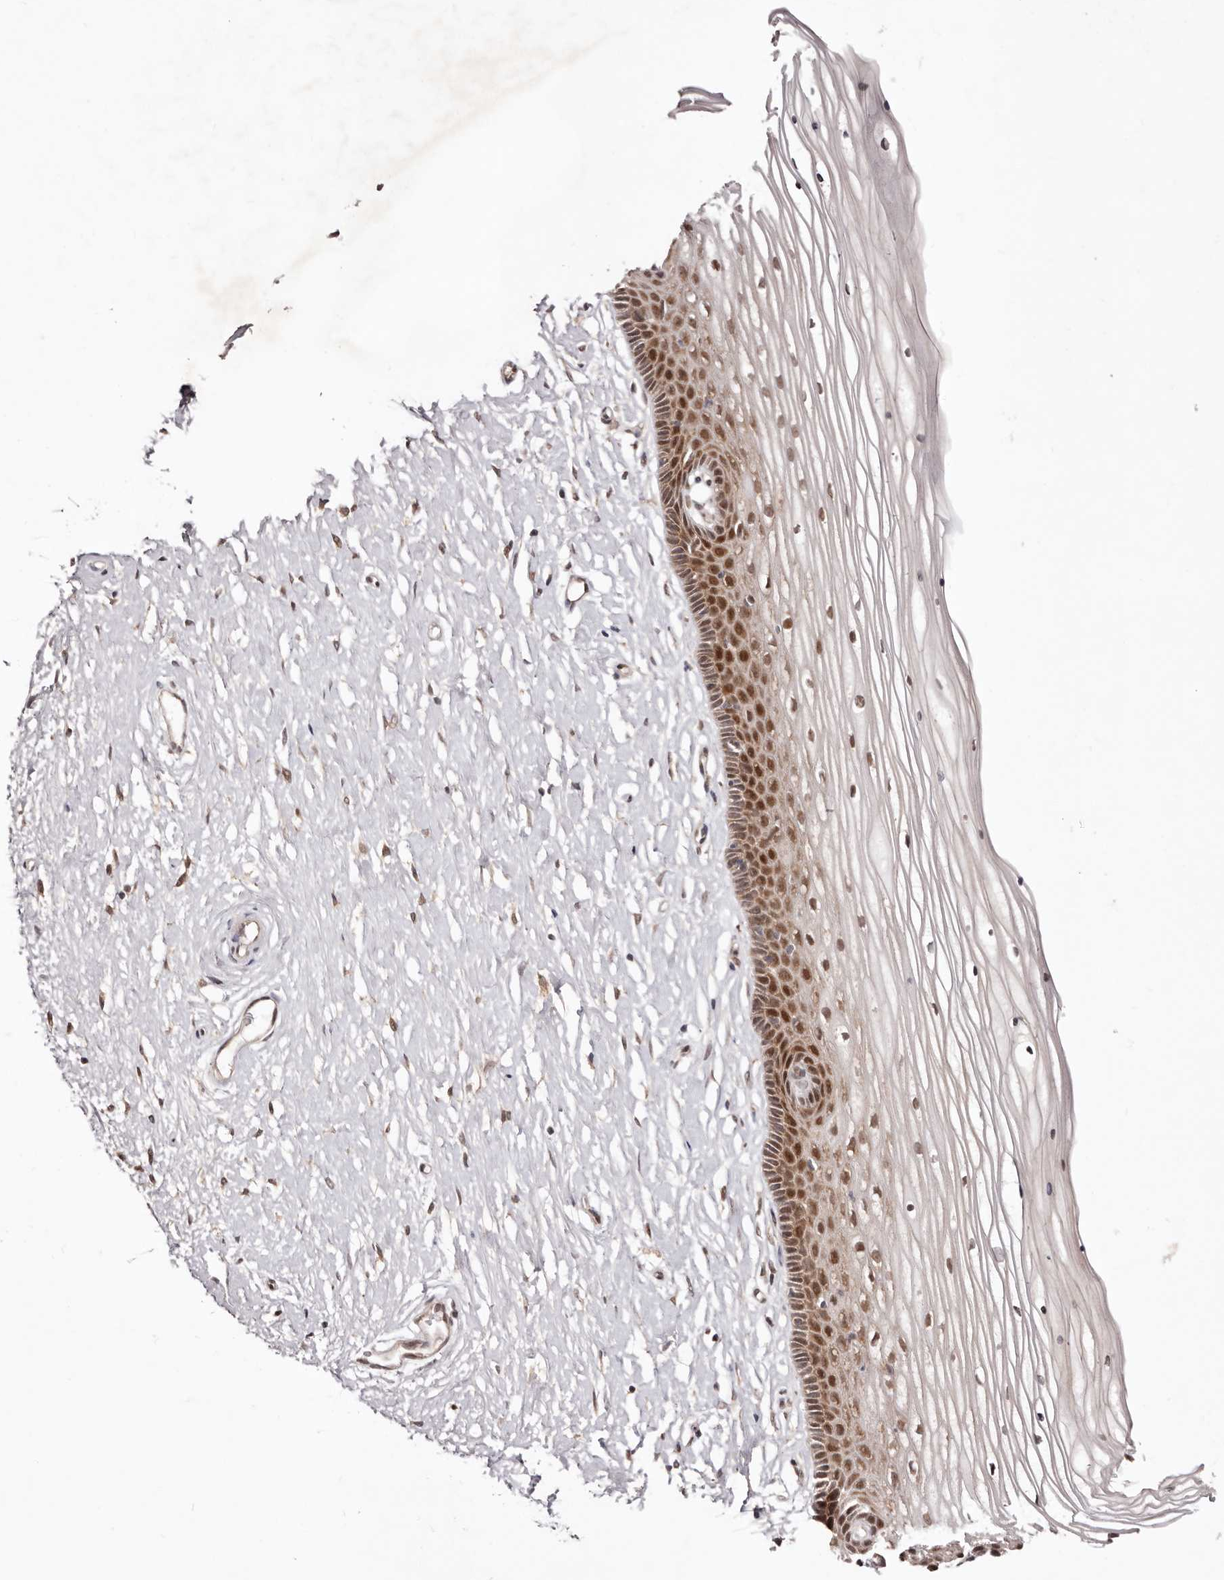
{"staining": {"intensity": "moderate", "quantity": ">75%", "location": "cytoplasmic/membranous,nuclear"}, "tissue": "vagina", "cell_type": "Squamous epithelial cells", "image_type": "normal", "snomed": [{"axis": "morphology", "description": "Normal tissue, NOS"}, {"axis": "topography", "description": "Vagina"}, {"axis": "topography", "description": "Cervix"}], "caption": "Immunohistochemistry (IHC) of benign human vagina shows medium levels of moderate cytoplasmic/membranous,nuclear positivity in approximately >75% of squamous epithelial cells.", "gene": "EGR3", "patient": {"sex": "female", "age": 40}}